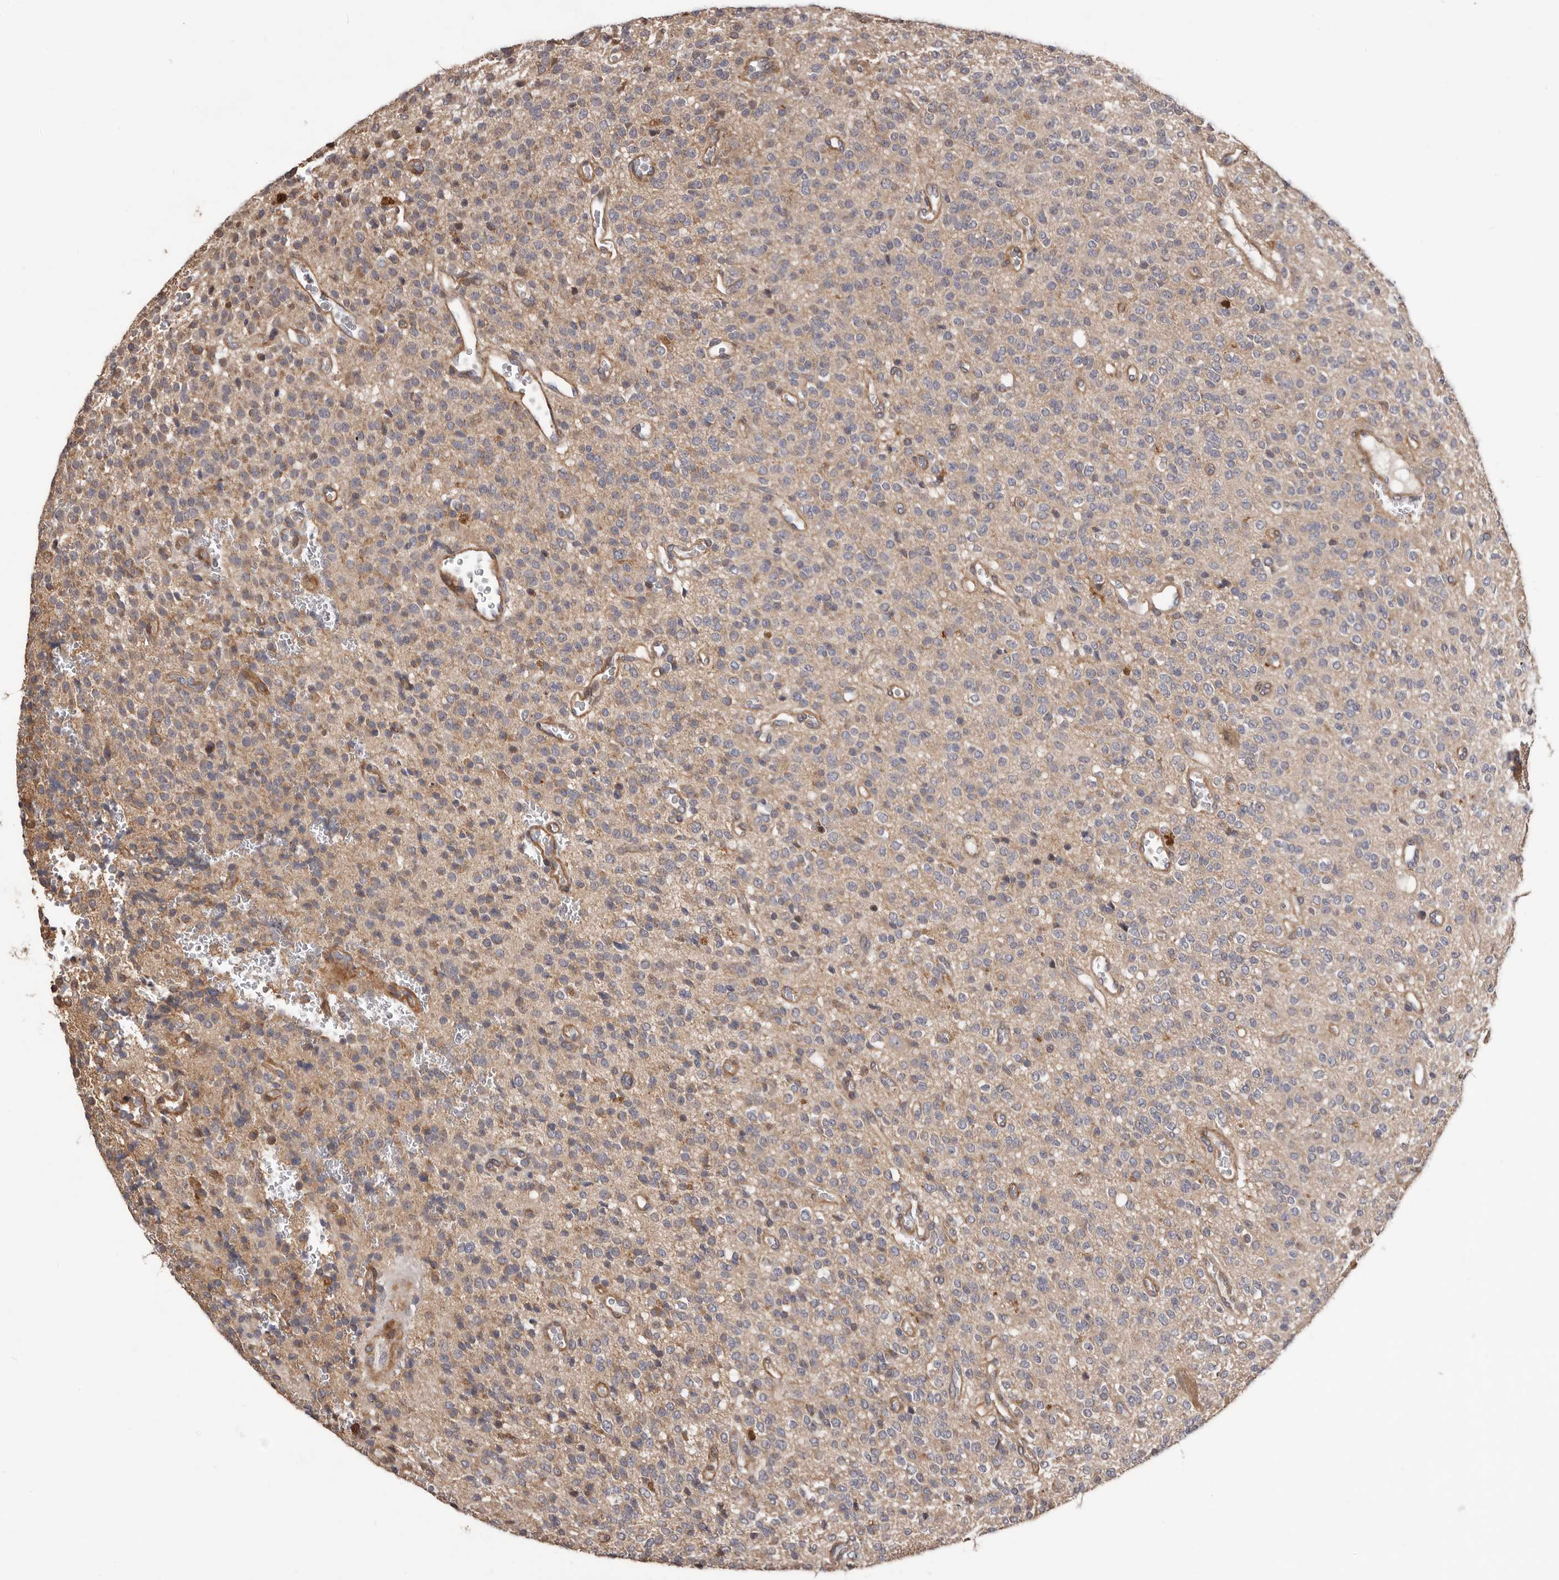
{"staining": {"intensity": "weak", "quantity": "25%-75%", "location": "cytoplasmic/membranous"}, "tissue": "glioma", "cell_type": "Tumor cells", "image_type": "cancer", "snomed": [{"axis": "morphology", "description": "Glioma, malignant, High grade"}, {"axis": "topography", "description": "Brain"}], "caption": "Glioma was stained to show a protein in brown. There is low levels of weak cytoplasmic/membranous expression in approximately 25%-75% of tumor cells.", "gene": "ADAMTS2", "patient": {"sex": "male", "age": 34}}